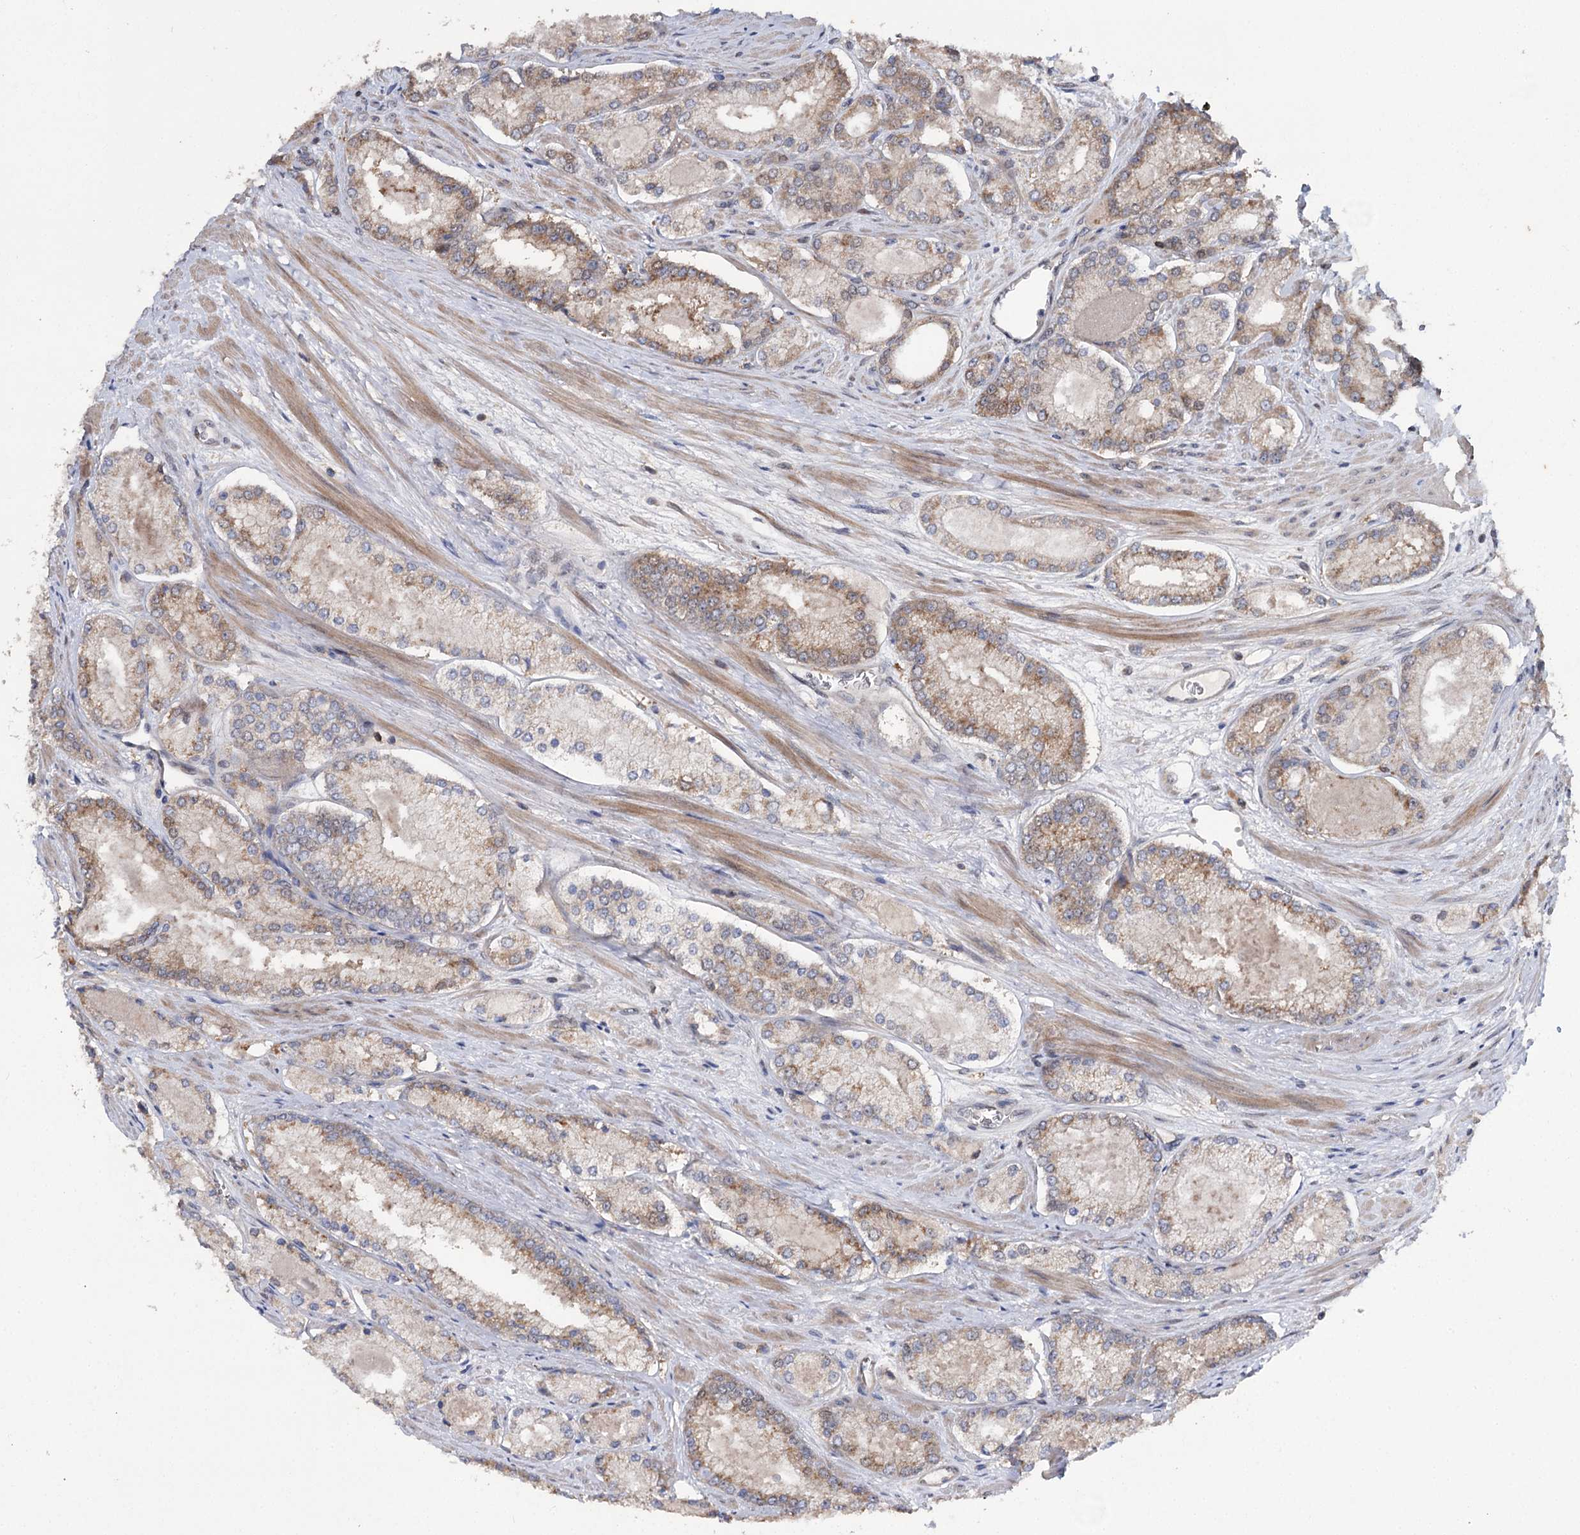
{"staining": {"intensity": "moderate", "quantity": "25%-75%", "location": "cytoplasmic/membranous"}, "tissue": "prostate cancer", "cell_type": "Tumor cells", "image_type": "cancer", "snomed": [{"axis": "morphology", "description": "Adenocarcinoma, Low grade"}, {"axis": "topography", "description": "Prostate"}], "caption": "The photomicrograph shows staining of prostate low-grade adenocarcinoma, revealing moderate cytoplasmic/membranous protein positivity (brown color) within tumor cells.", "gene": "STX6", "patient": {"sex": "male", "age": 74}}